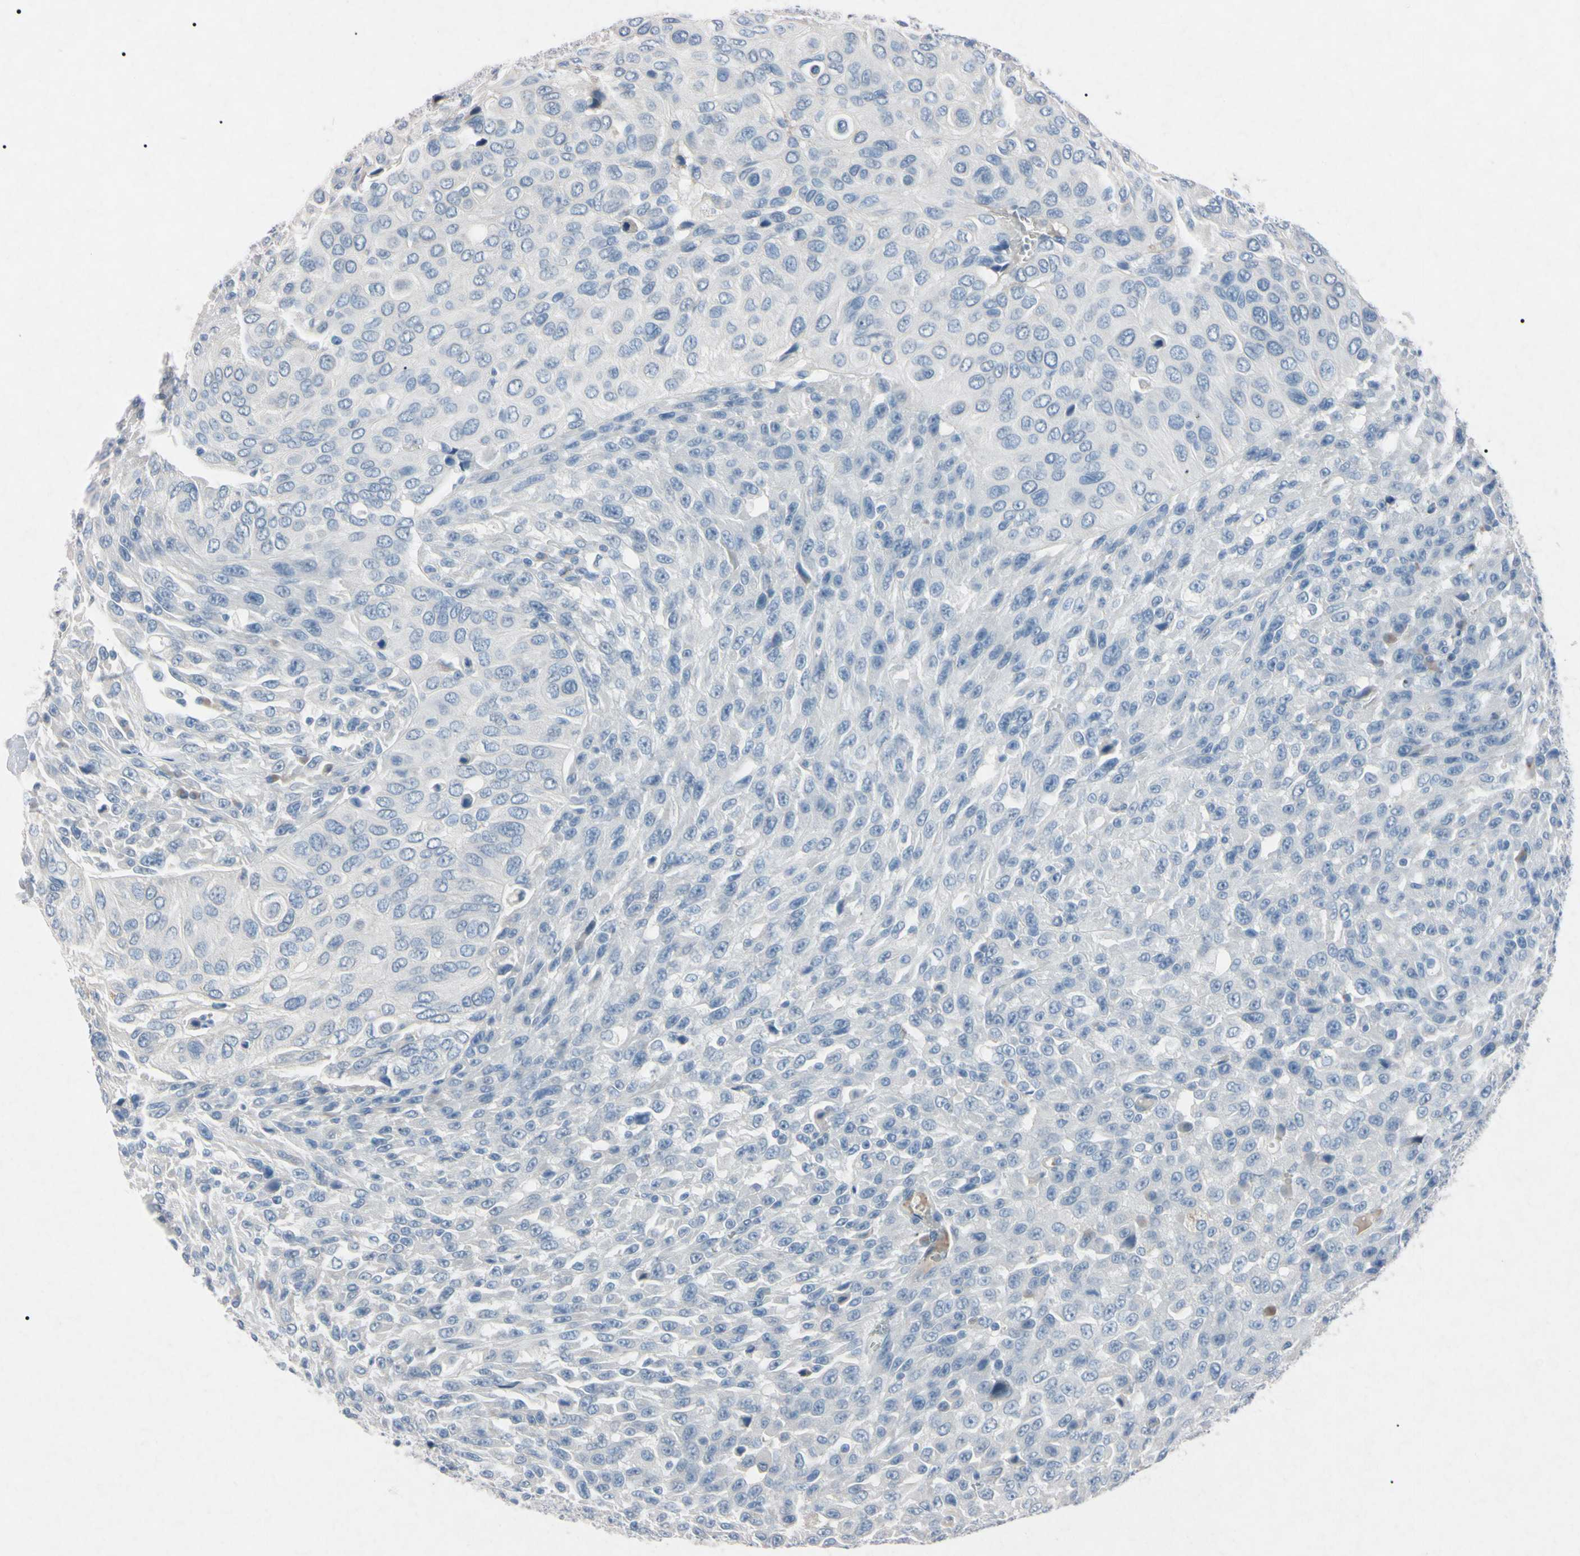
{"staining": {"intensity": "negative", "quantity": "none", "location": "none"}, "tissue": "urothelial cancer", "cell_type": "Tumor cells", "image_type": "cancer", "snomed": [{"axis": "morphology", "description": "Urothelial carcinoma, High grade"}, {"axis": "topography", "description": "Urinary bladder"}], "caption": "Tumor cells show no significant staining in high-grade urothelial carcinoma.", "gene": "ELN", "patient": {"sex": "male", "age": 66}}